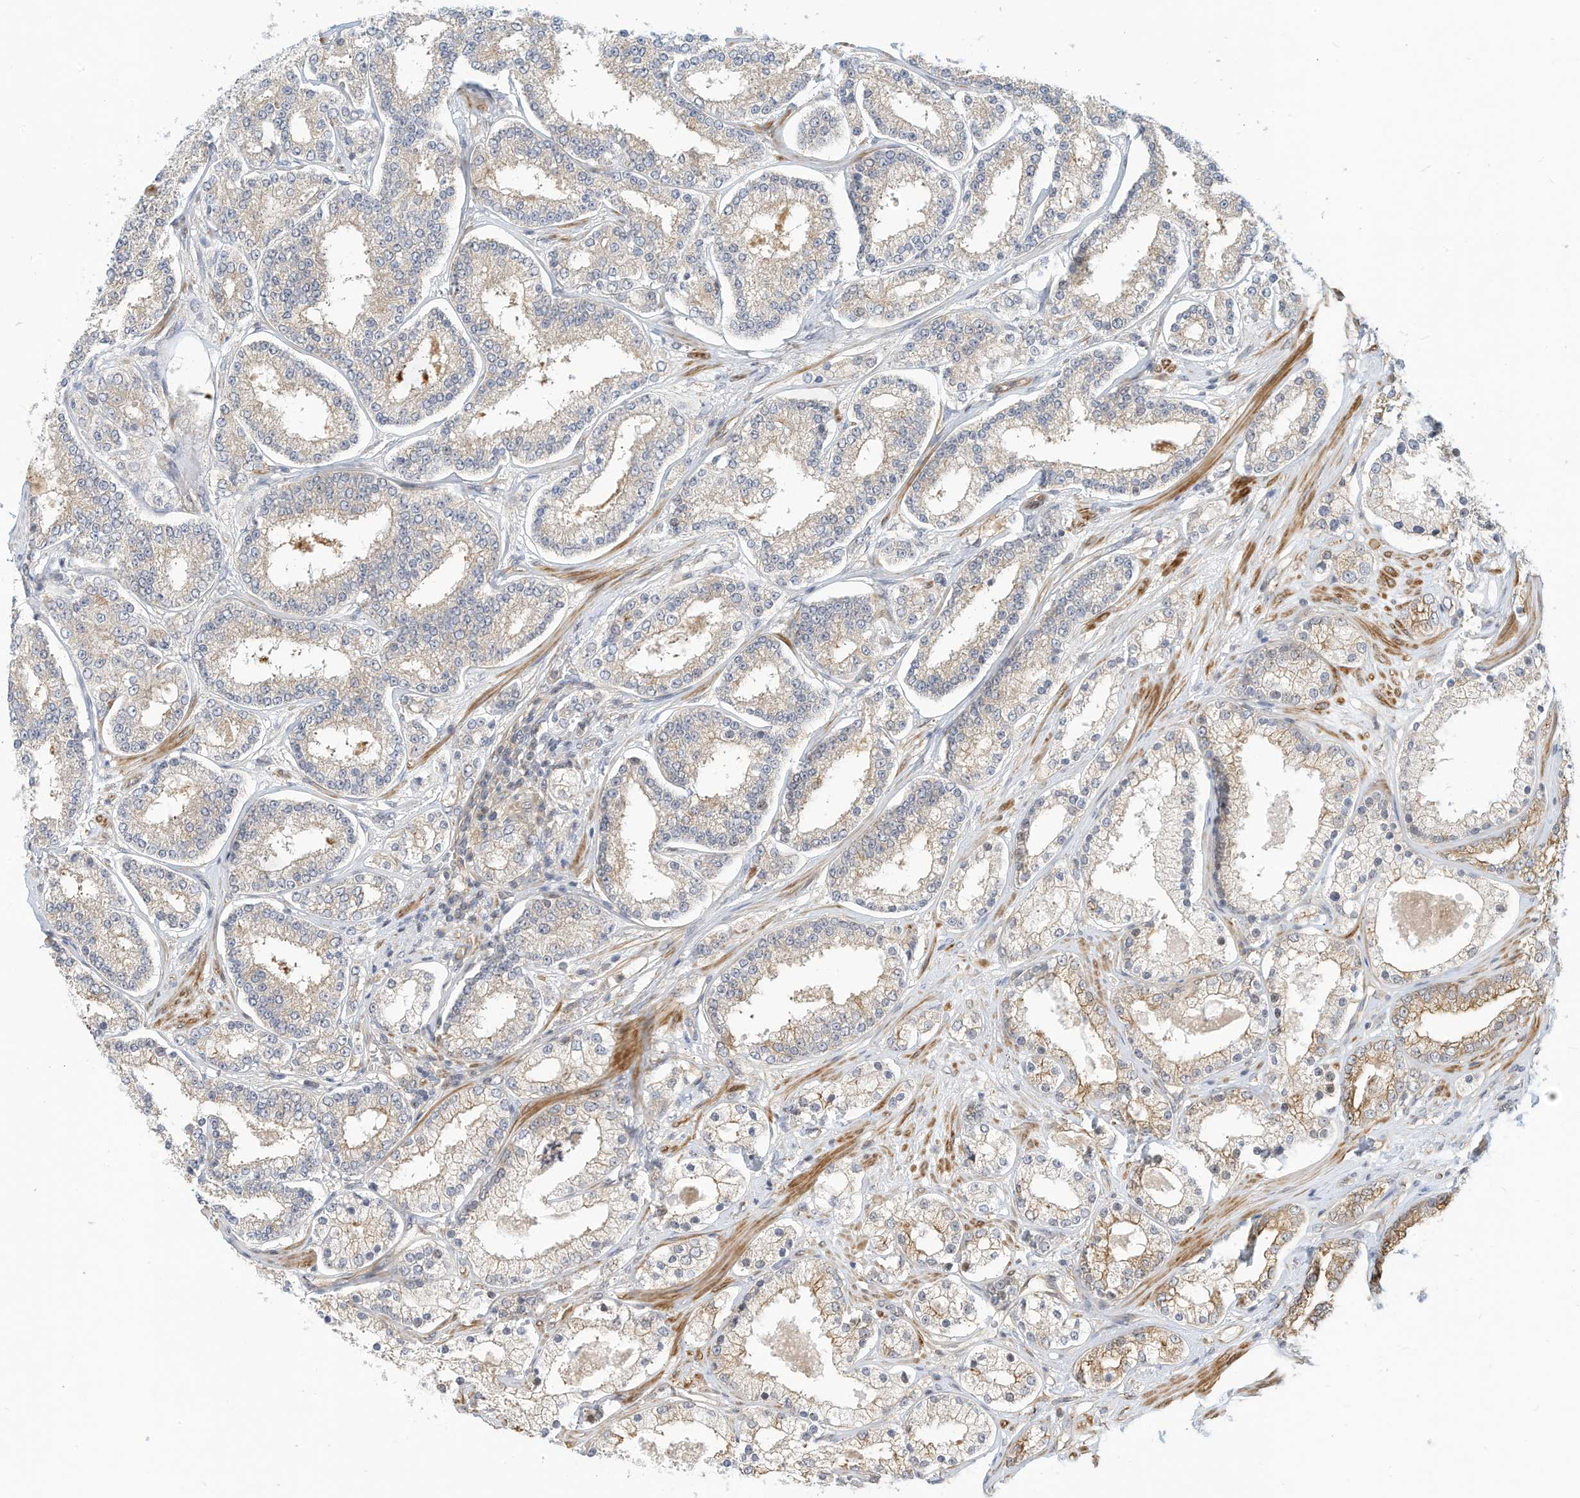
{"staining": {"intensity": "weak", "quantity": "25%-75%", "location": "cytoplasmic/membranous"}, "tissue": "prostate cancer", "cell_type": "Tumor cells", "image_type": "cancer", "snomed": [{"axis": "morphology", "description": "Normal tissue, NOS"}, {"axis": "morphology", "description": "Adenocarcinoma, High grade"}, {"axis": "topography", "description": "Prostate"}], "caption": "Tumor cells reveal low levels of weak cytoplasmic/membranous expression in about 25%-75% of cells in adenocarcinoma (high-grade) (prostate). Using DAB (3,3'-diaminobenzidine) (brown) and hematoxylin (blue) stains, captured at high magnification using brightfield microscopy.", "gene": "OFD1", "patient": {"sex": "male", "age": 83}}